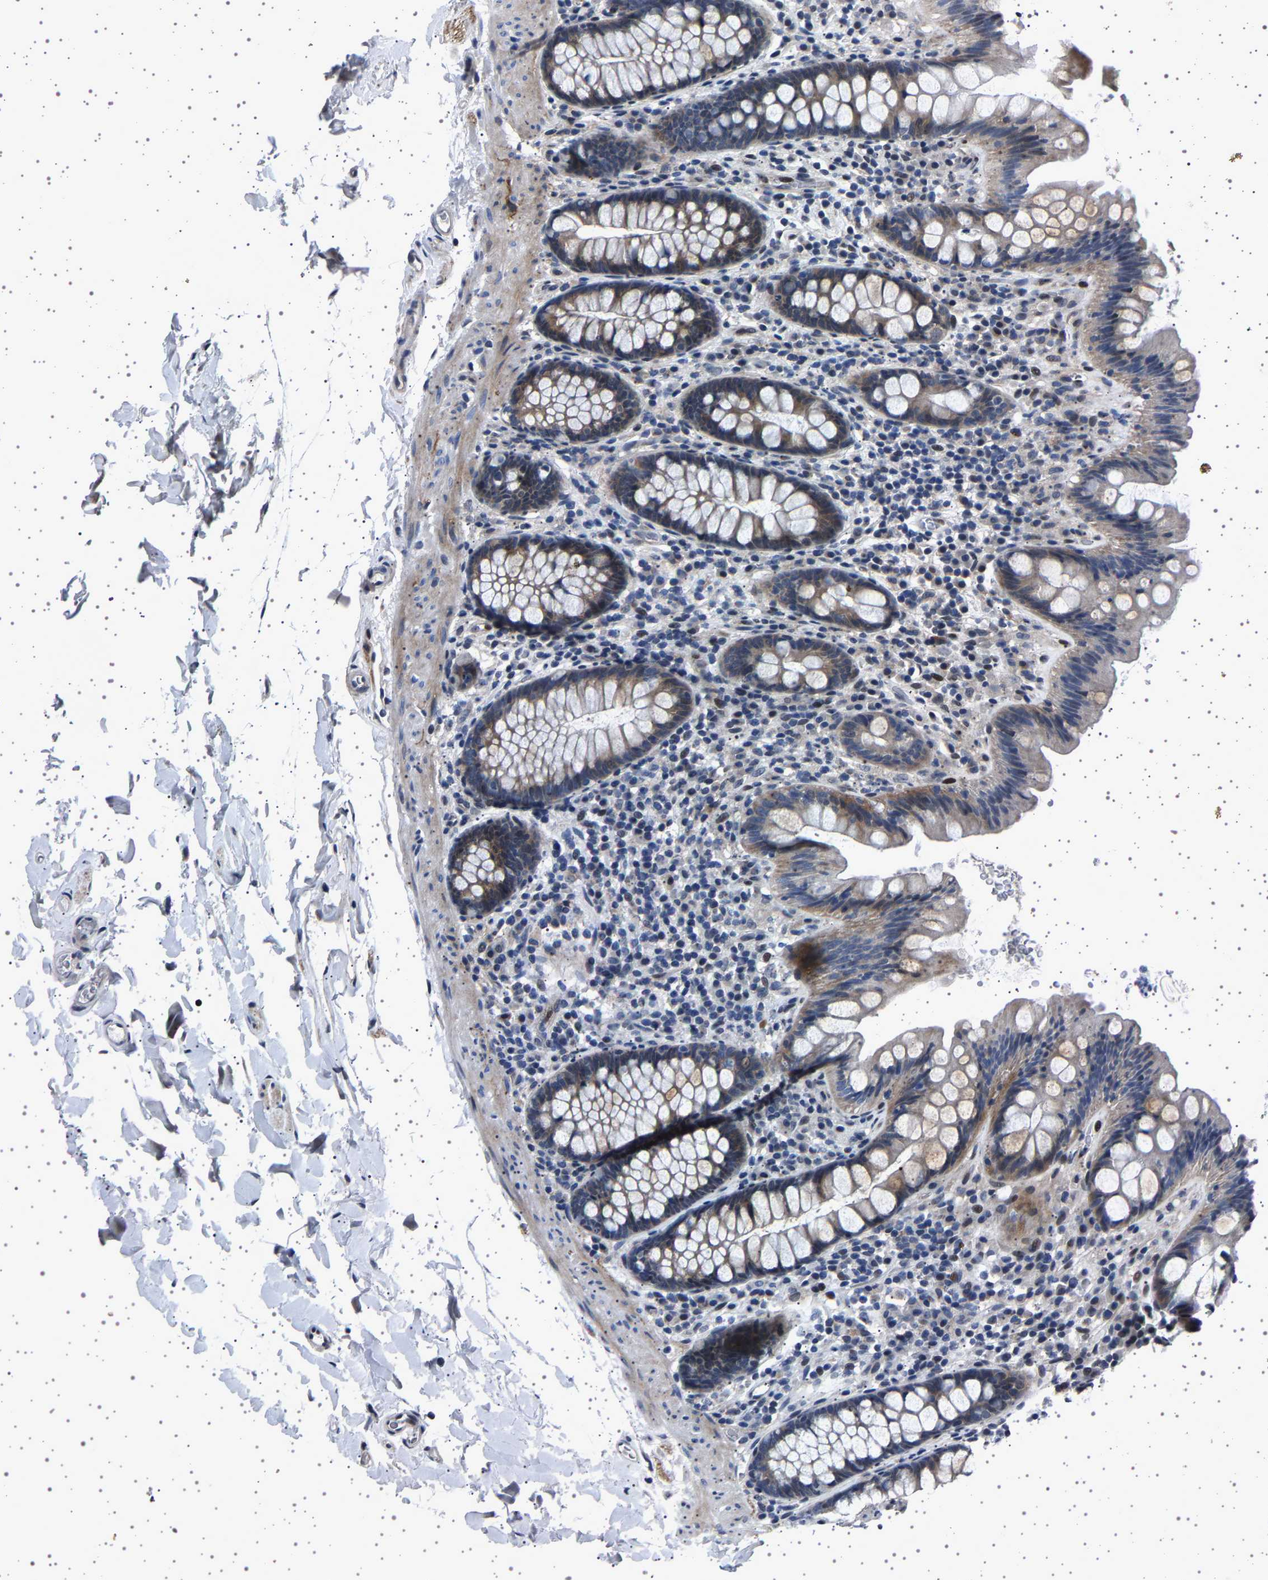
{"staining": {"intensity": "weak", "quantity": ">75%", "location": "cytoplasmic/membranous"}, "tissue": "colon", "cell_type": "Endothelial cells", "image_type": "normal", "snomed": [{"axis": "morphology", "description": "Normal tissue, NOS"}, {"axis": "topography", "description": "Colon"}], "caption": "Weak cytoplasmic/membranous staining for a protein is appreciated in approximately >75% of endothelial cells of normal colon using immunohistochemistry (IHC).", "gene": "PAK5", "patient": {"sex": "female", "age": 80}}